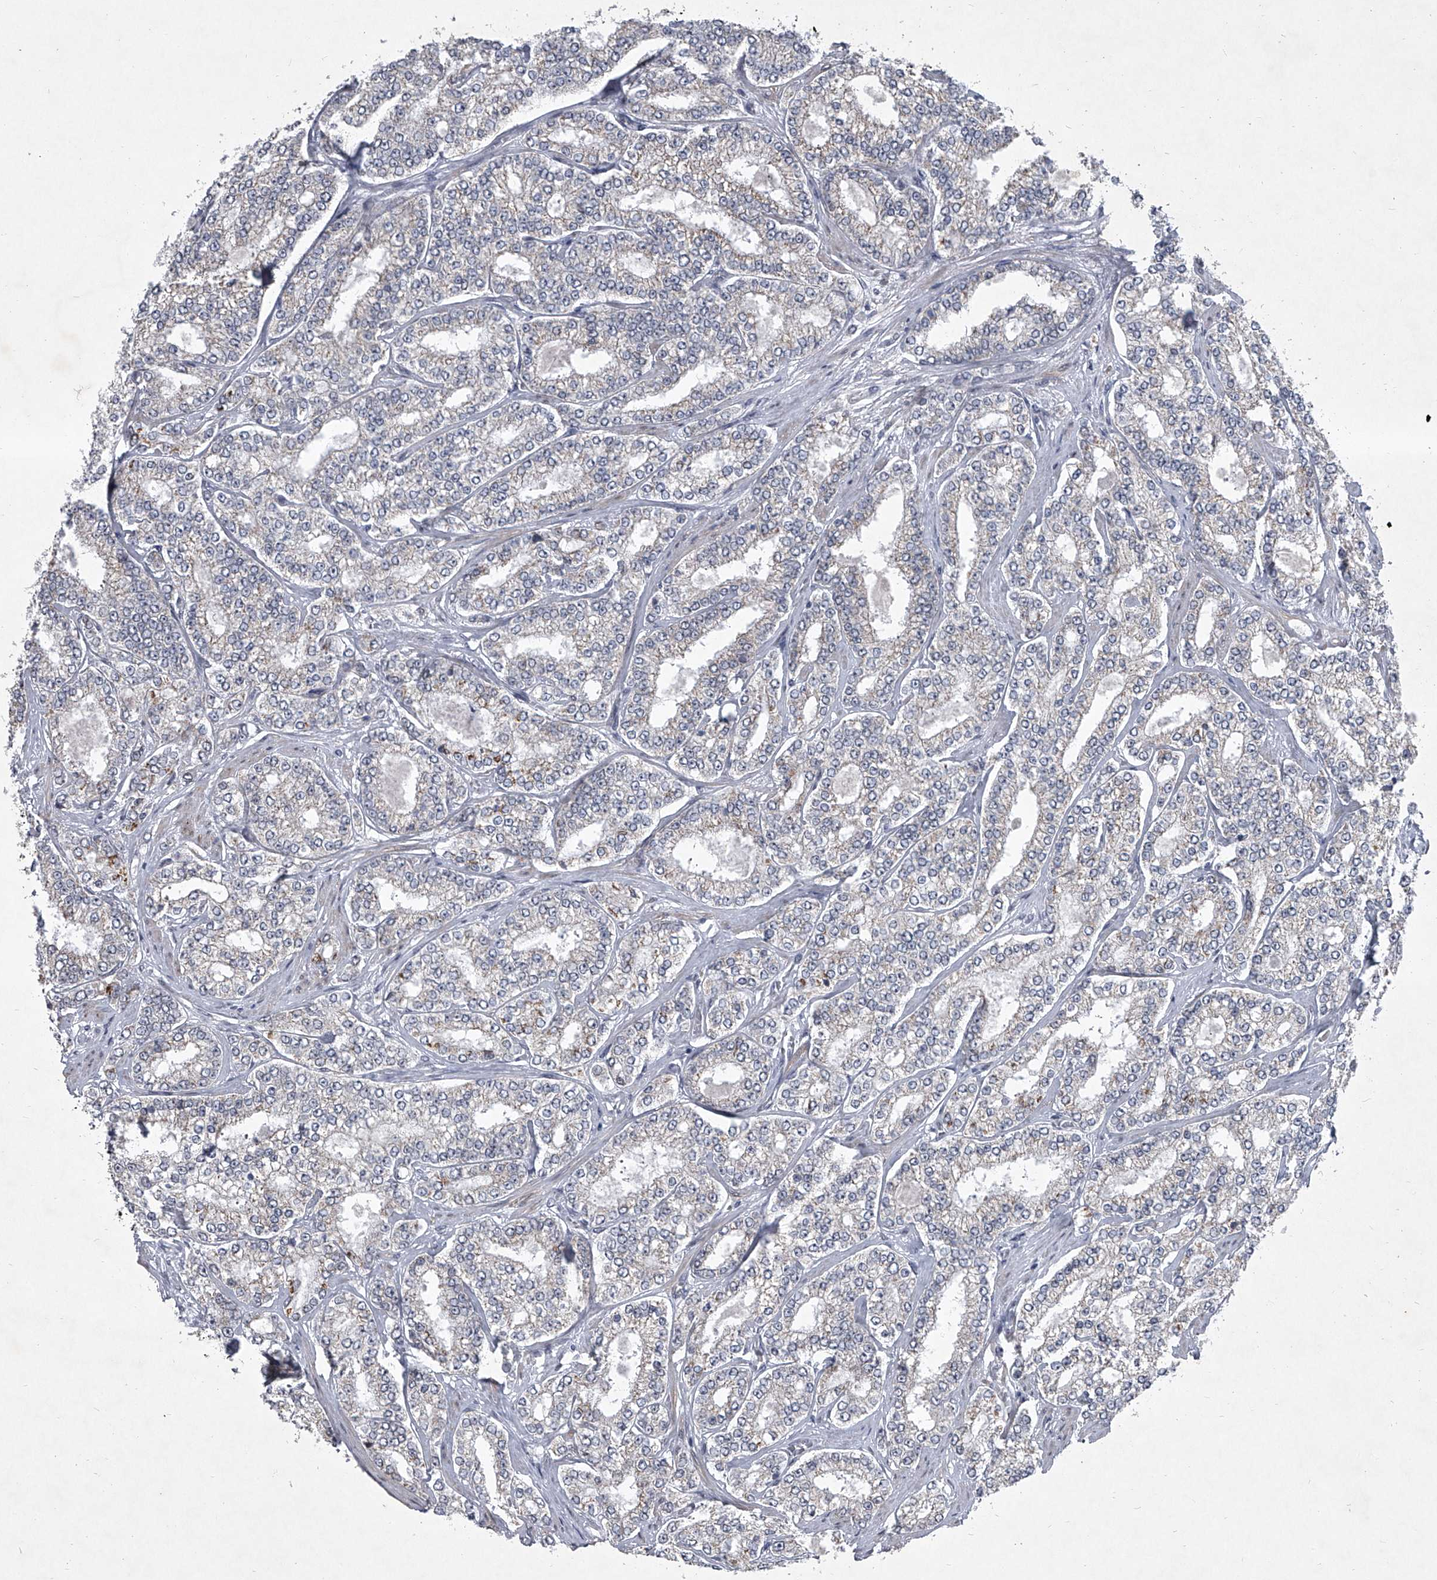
{"staining": {"intensity": "negative", "quantity": "none", "location": "none"}, "tissue": "prostate cancer", "cell_type": "Tumor cells", "image_type": "cancer", "snomed": [{"axis": "morphology", "description": "Normal tissue, NOS"}, {"axis": "morphology", "description": "Adenocarcinoma, High grade"}, {"axis": "topography", "description": "Prostate"}], "caption": "An immunohistochemistry (IHC) photomicrograph of prostate high-grade adenocarcinoma is shown. There is no staining in tumor cells of prostate high-grade adenocarcinoma.", "gene": "MLLT1", "patient": {"sex": "male", "age": 83}}